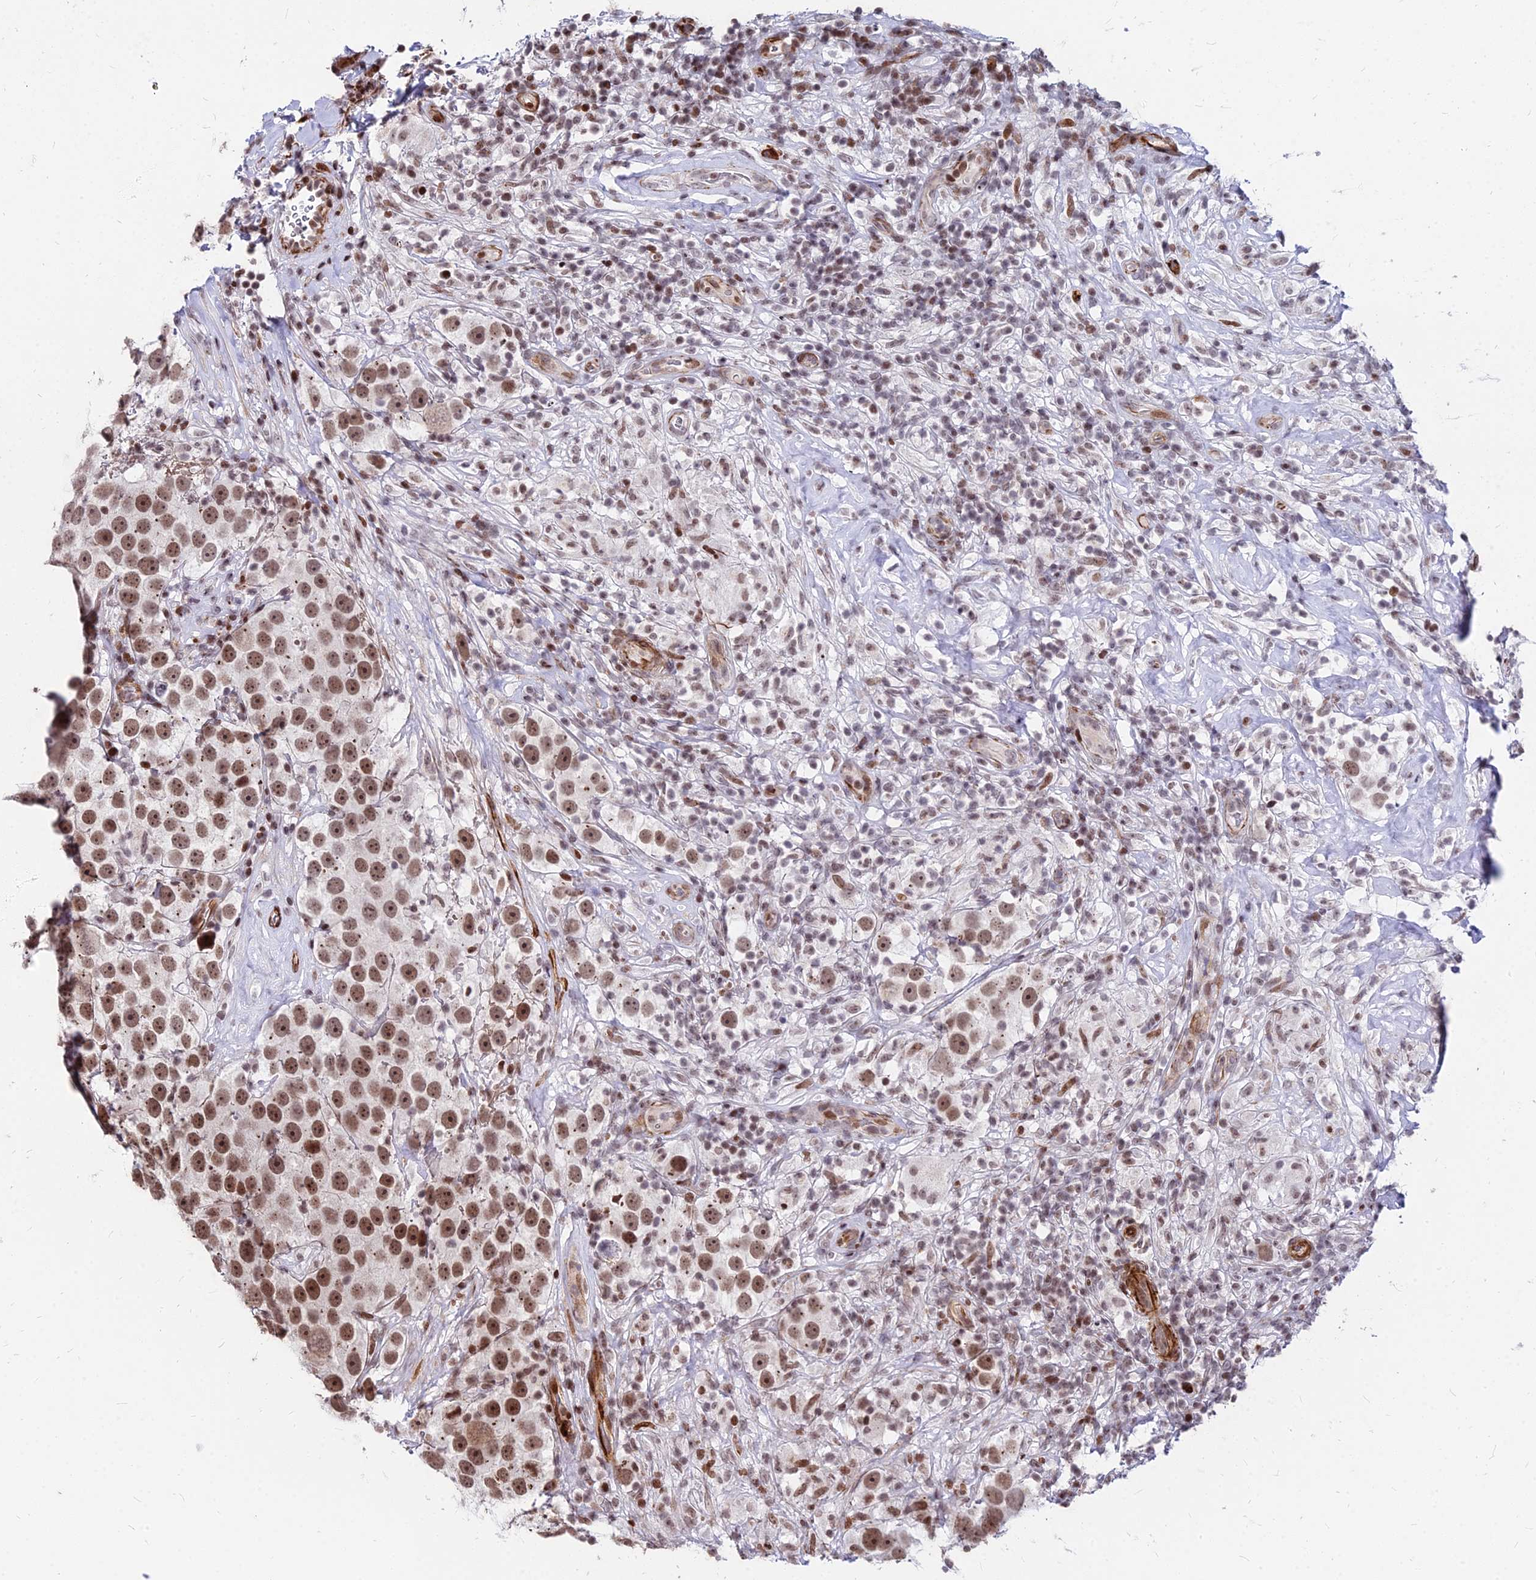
{"staining": {"intensity": "moderate", "quantity": ">75%", "location": "nuclear"}, "tissue": "testis cancer", "cell_type": "Tumor cells", "image_type": "cancer", "snomed": [{"axis": "morphology", "description": "Seminoma, NOS"}, {"axis": "topography", "description": "Testis"}], "caption": "The histopathology image exhibits staining of testis seminoma, revealing moderate nuclear protein expression (brown color) within tumor cells. (Brightfield microscopy of DAB IHC at high magnification).", "gene": "NYAP2", "patient": {"sex": "male", "age": 49}}